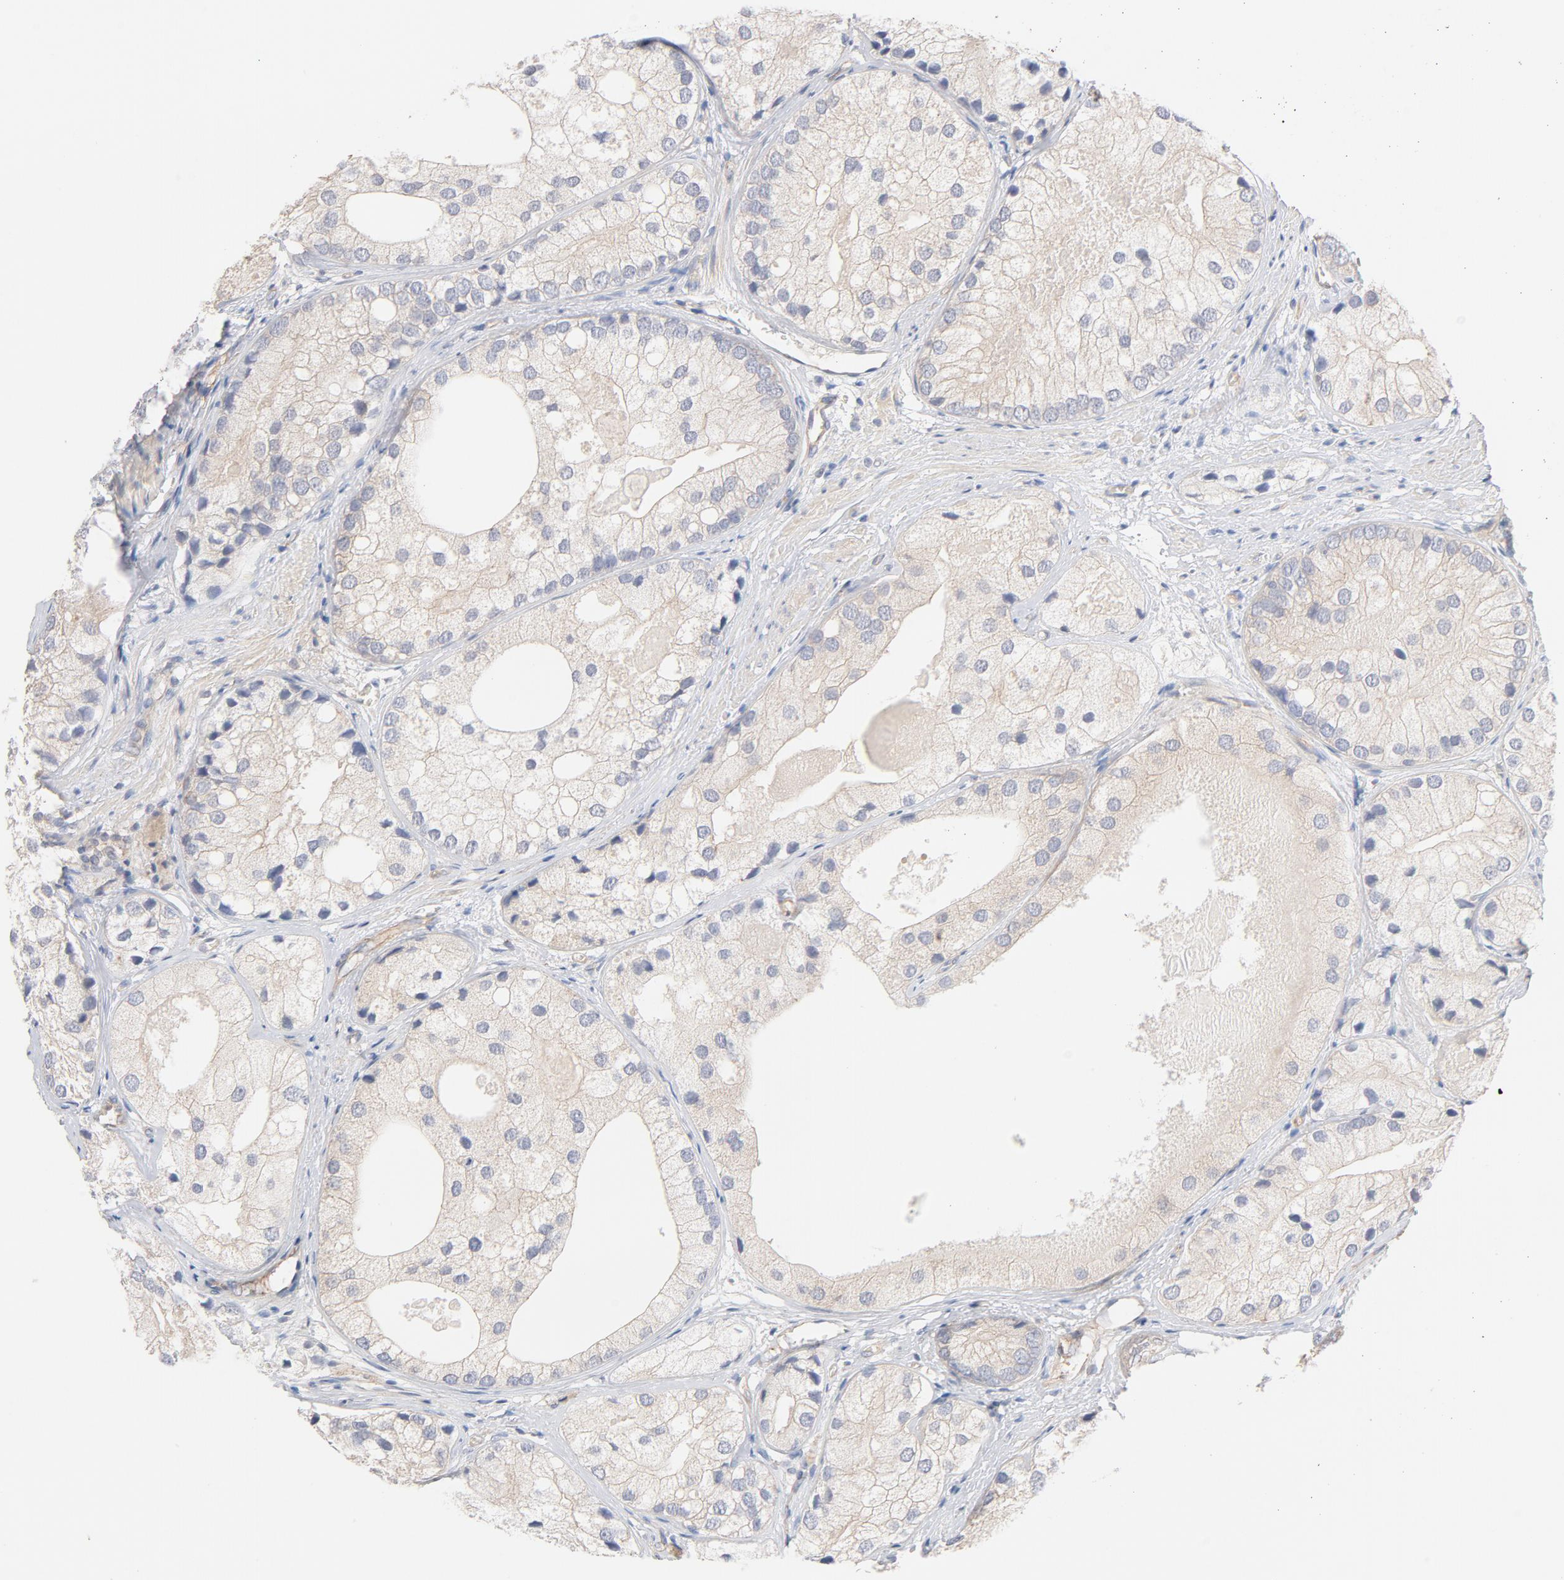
{"staining": {"intensity": "weak", "quantity": ">75%", "location": "cytoplasmic/membranous"}, "tissue": "prostate cancer", "cell_type": "Tumor cells", "image_type": "cancer", "snomed": [{"axis": "morphology", "description": "Adenocarcinoma, Low grade"}, {"axis": "topography", "description": "Prostate"}], "caption": "Protein expression by immunohistochemistry exhibits weak cytoplasmic/membranous staining in about >75% of tumor cells in prostate cancer (adenocarcinoma (low-grade)). The staining was performed using DAB to visualize the protein expression in brown, while the nuclei were stained in blue with hematoxylin (Magnification: 20x).", "gene": "STRN3", "patient": {"sex": "male", "age": 69}}